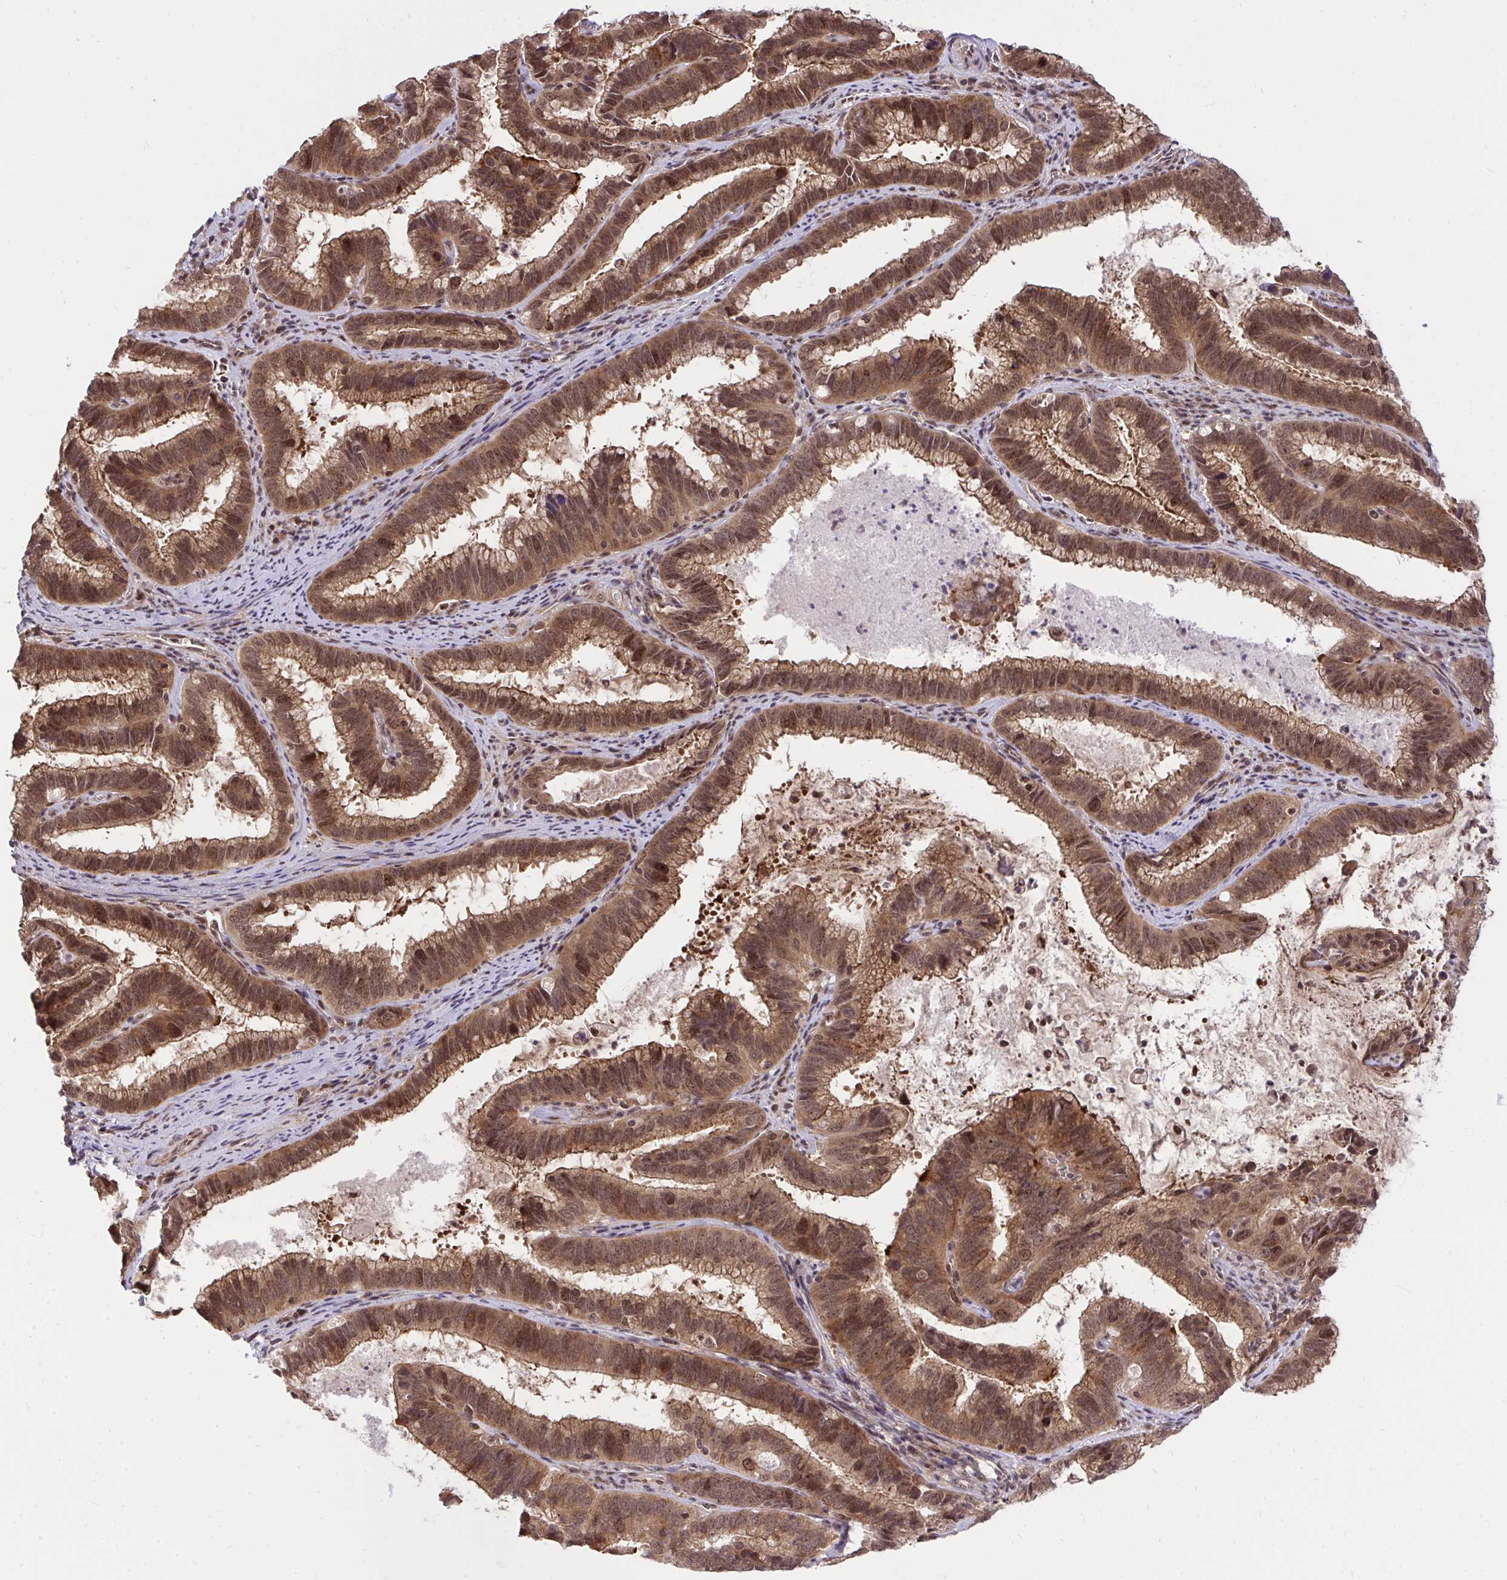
{"staining": {"intensity": "strong", "quantity": ">75%", "location": "cytoplasmic/membranous"}, "tissue": "cervical cancer", "cell_type": "Tumor cells", "image_type": "cancer", "snomed": [{"axis": "morphology", "description": "Adenocarcinoma, NOS"}, {"axis": "topography", "description": "Cervix"}], "caption": "IHC staining of cervical cancer, which displays high levels of strong cytoplasmic/membranous staining in about >75% of tumor cells indicating strong cytoplasmic/membranous protein staining. The staining was performed using DAB (3,3'-diaminobenzidine) (brown) for protein detection and nuclei were counterstained in hematoxylin (blue).", "gene": "ERI1", "patient": {"sex": "female", "age": 61}}